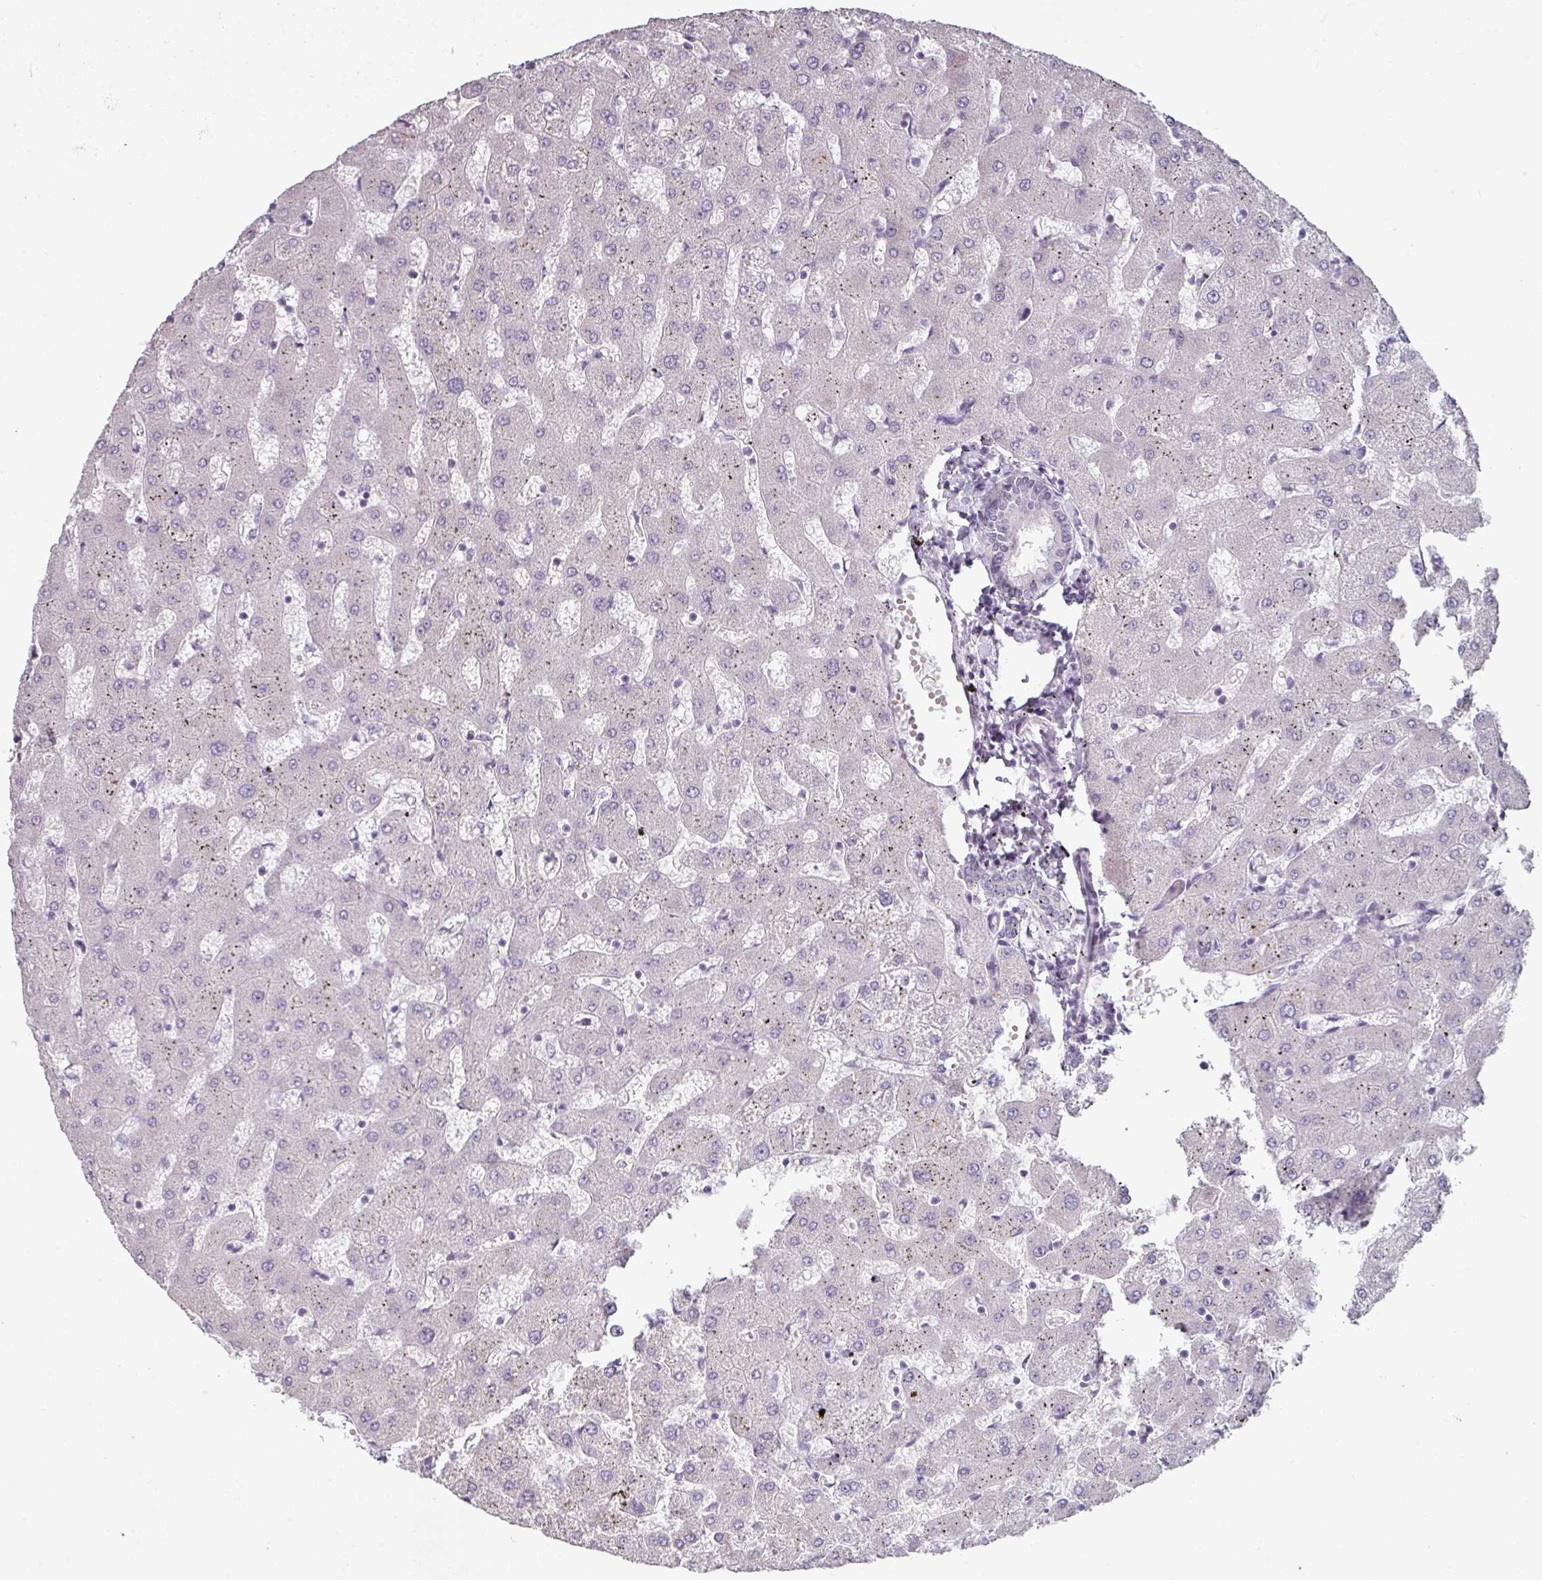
{"staining": {"intensity": "negative", "quantity": "none", "location": "none"}, "tissue": "liver", "cell_type": "Cholangiocytes", "image_type": "normal", "snomed": [{"axis": "morphology", "description": "Normal tissue, NOS"}, {"axis": "topography", "description": "Liver"}], "caption": "High power microscopy micrograph of an immunohistochemistry photomicrograph of normal liver, revealing no significant staining in cholangiocytes.", "gene": "ELK1", "patient": {"sex": "female", "age": 63}}